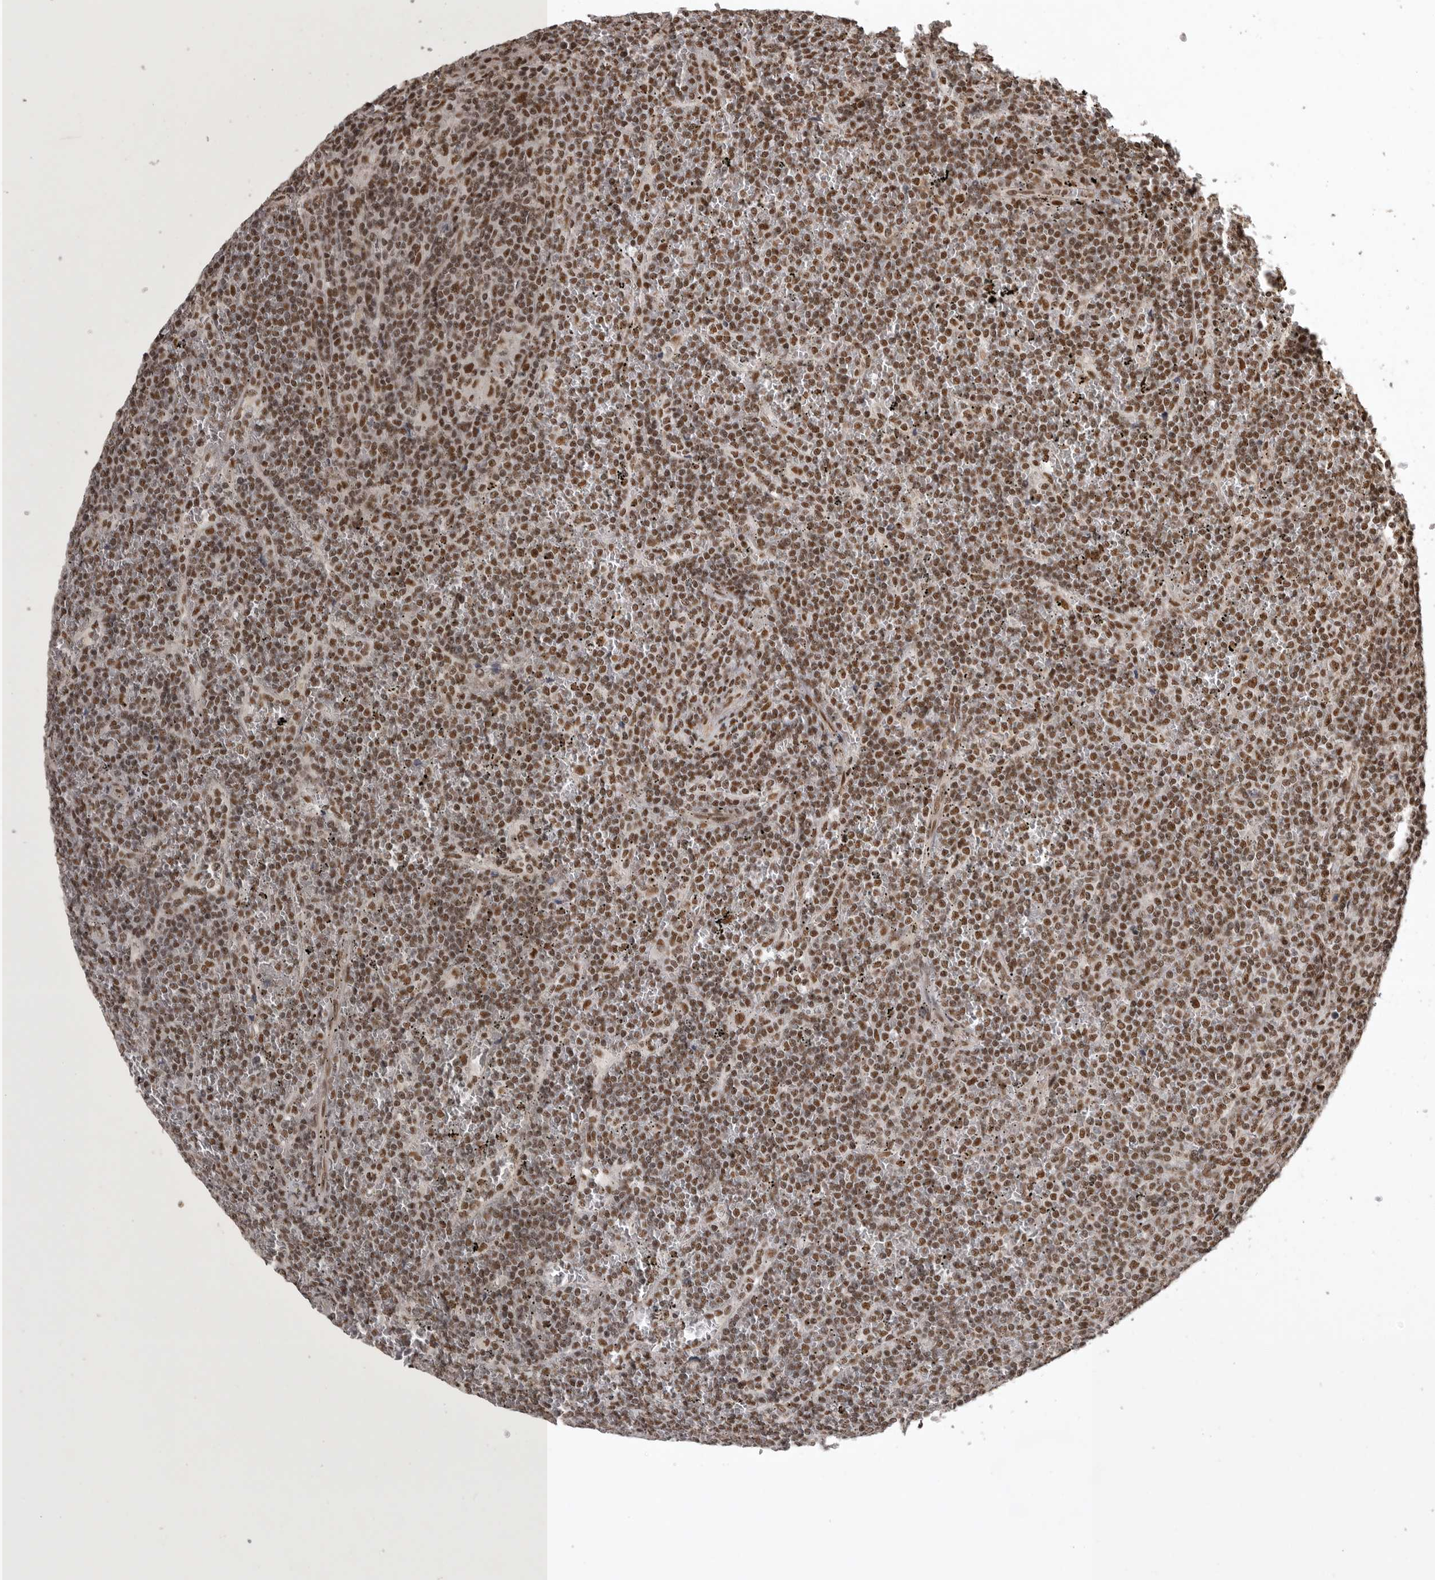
{"staining": {"intensity": "strong", "quantity": ">75%", "location": "nuclear"}, "tissue": "lymphoma", "cell_type": "Tumor cells", "image_type": "cancer", "snomed": [{"axis": "morphology", "description": "Malignant lymphoma, non-Hodgkin's type, Low grade"}, {"axis": "topography", "description": "Spleen"}], "caption": "Immunohistochemical staining of lymphoma shows high levels of strong nuclear staining in about >75% of tumor cells.", "gene": "CBLL1", "patient": {"sex": "female", "age": 19}}